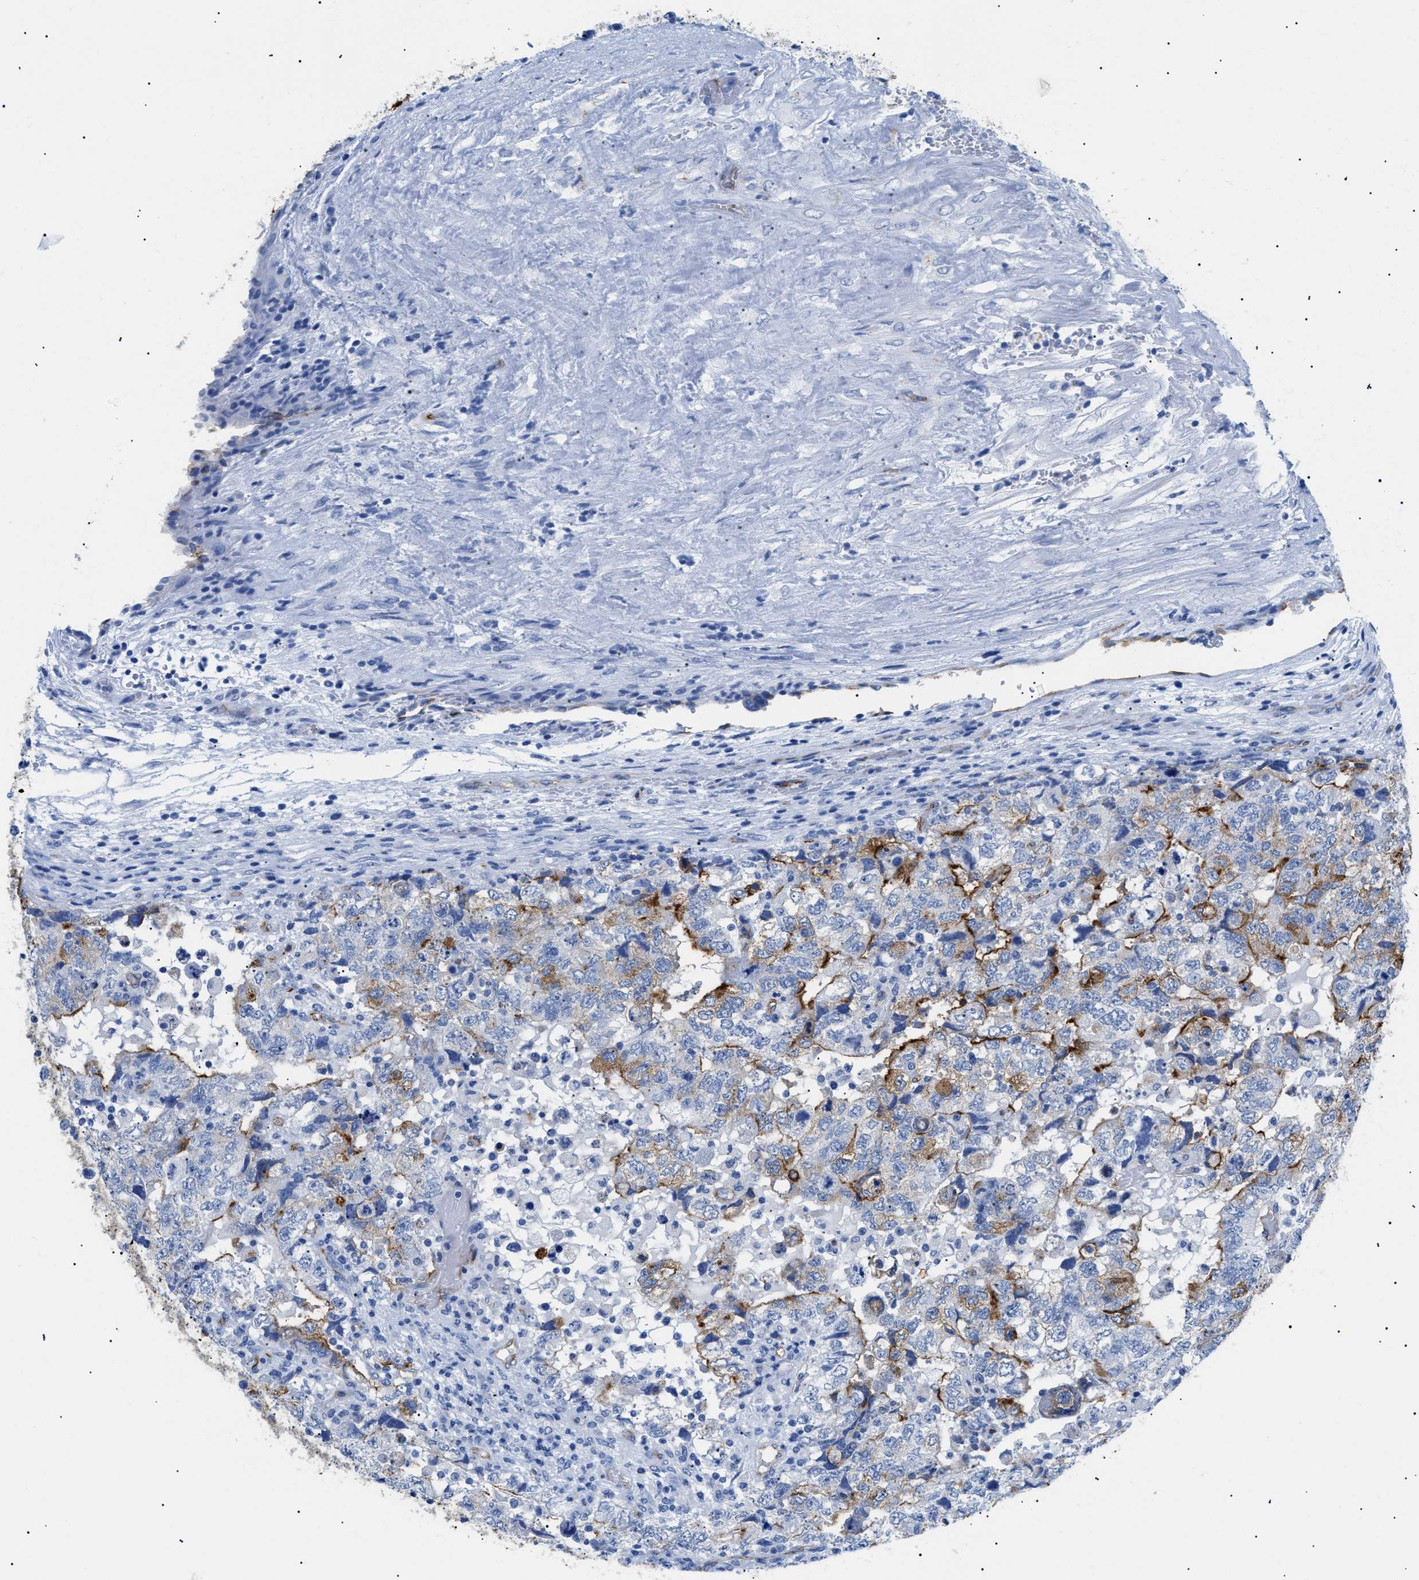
{"staining": {"intensity": "strong", "quantity": "25%-75%", "location": "cytoplasmic/membranous"}, "tissue": "testis cancer", "cell_type": "Tumor cells", "image_type": "cancer", "snomed": [{"axis": "morphology", "description": "Carcinoma, Embryonal, NOS"}, {"axis": "topography", "description": "Testis"}], "caption": "This is an image of immunohistochemistry (IHC) staining of testis cancer, which shows strong expression in the cytoplasmic/membranous of tumor cells.", "gene": "PODXL", "patient": {"sex": "male", "age": 36}}